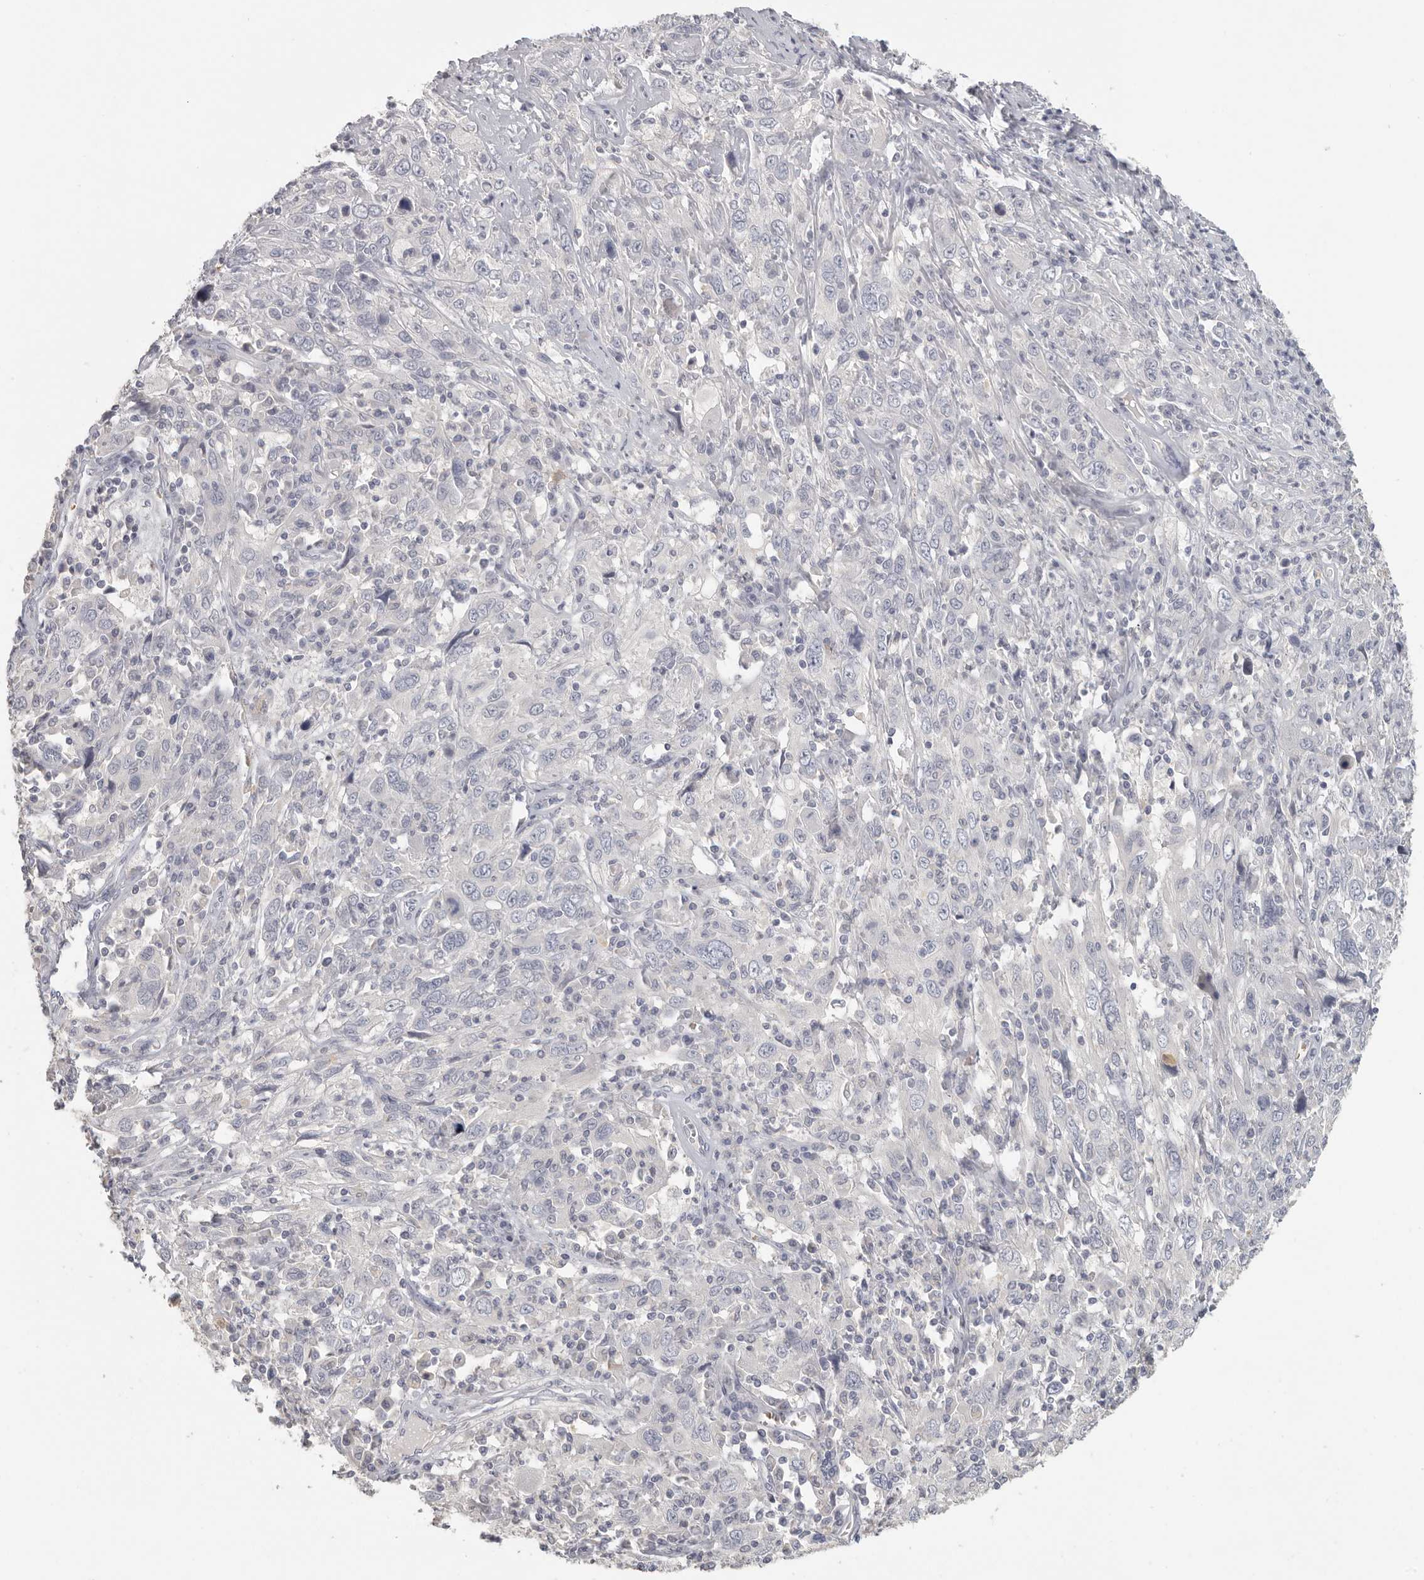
{"staining": {"intensity": "negative", "quantity": "none", "location": "none"}, "tissue": "cervical cancer", "cell_type": "Tumor cells", "image_type": "cancer", "snomed": [{"axis": "morphology", "description": "Squamous cell carcinoma, NOS"}, {"axis": "topography", "description": "Cervix"}], "caption": "Histopathology image shows no protein positivity in tumor cells of cervical squamous cell carcinoma tissue. Brightfield microscopy of immunohistochemistry (IHC) stained with DAB (brown) and hematoxylin (blue), captured at high magnification.", "gene": "DNAJC11", "patient": {"sex": "female", "age": 46}}